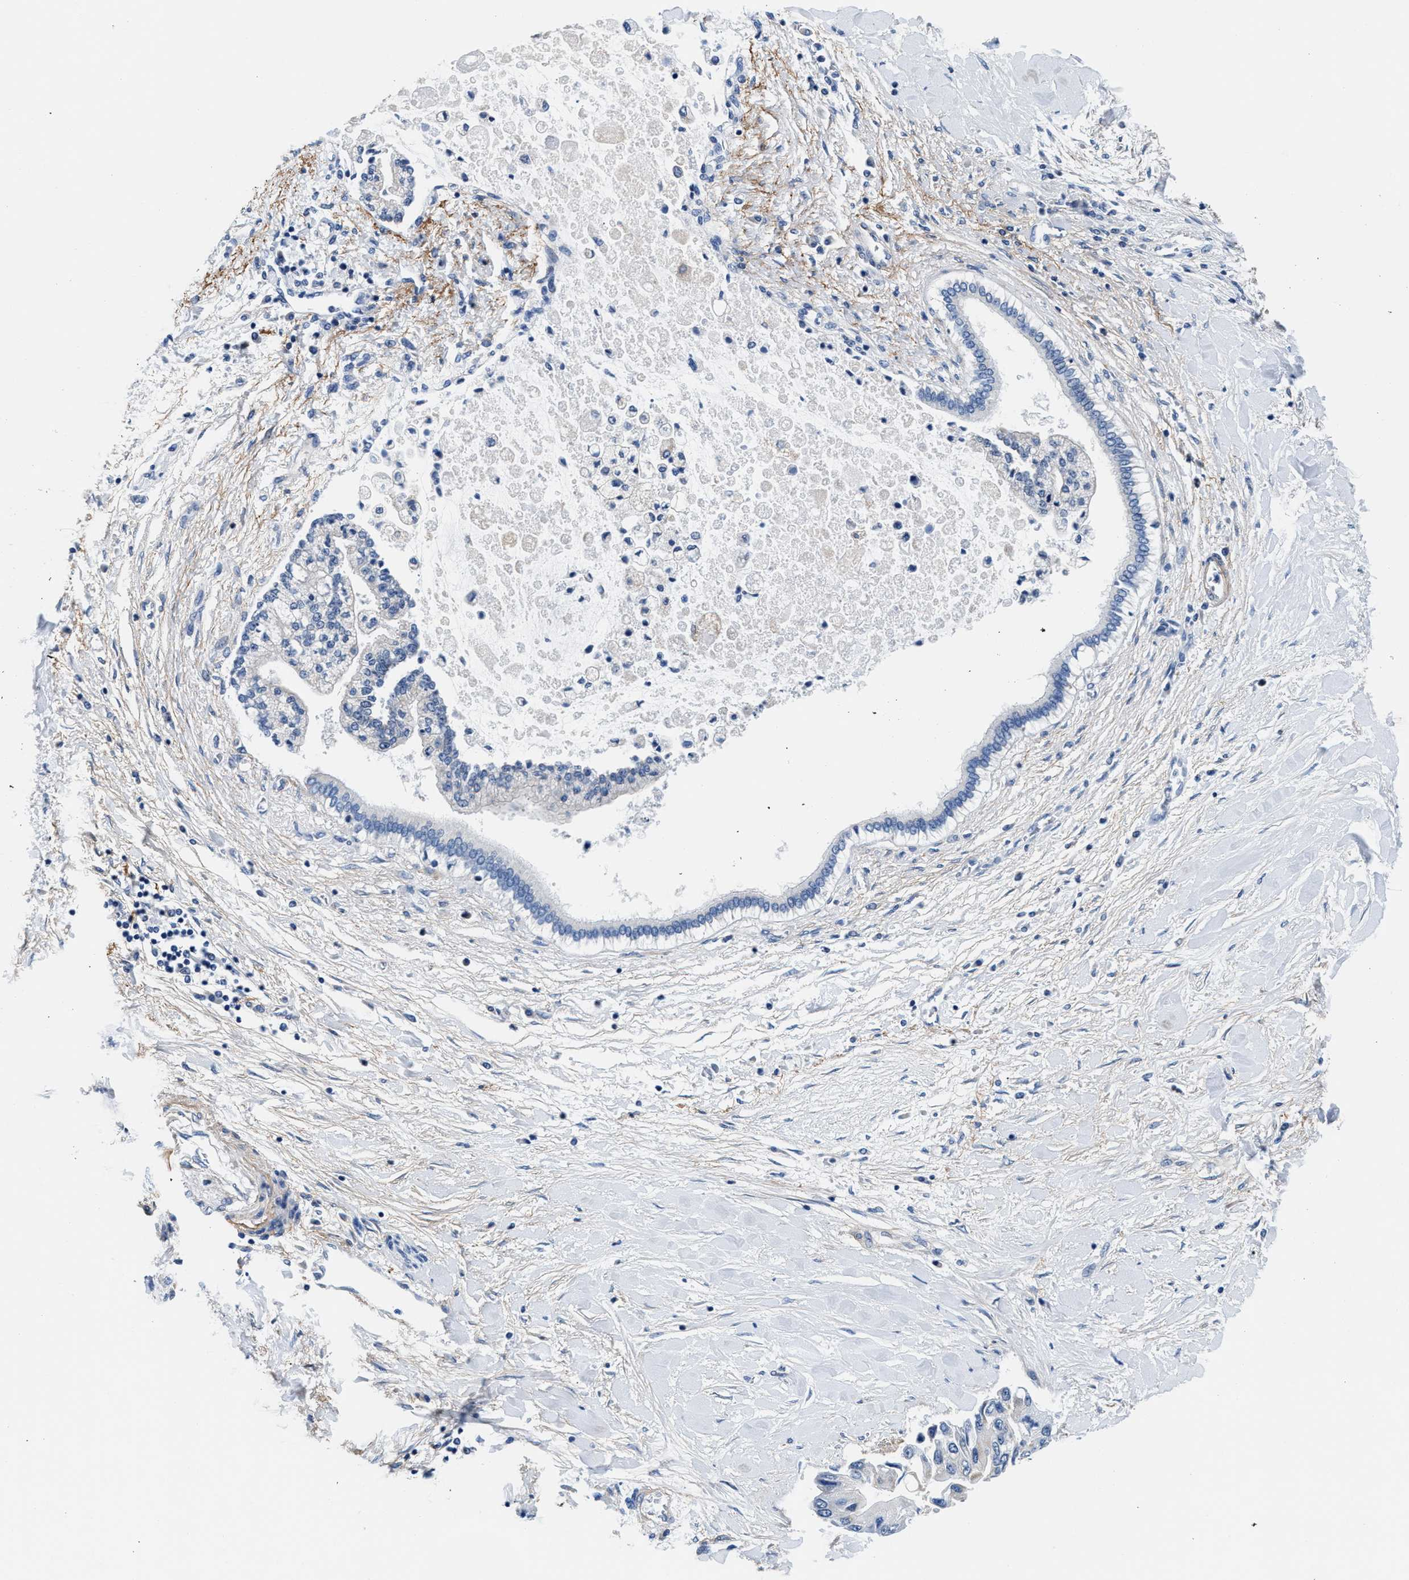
{"staining": {"intensity": "negative", "quantity": "none", "location": "none"}, "tissue": "liver cancer", "cell_type": "Tumor cells", "image_type": "cancer", "snomed": [{"axis": "morphology", "description": "Cholangiocarcinoma"}, {"axis": "topography", "description": "Liver"}], "caption": "Immunohistochemistry (IHC) of human liver cancer (cholangiocarcinoma) reveals no staining in tumor cells.", "gene": "MYH3", "patient": {"sex": "male", "age": 50}}